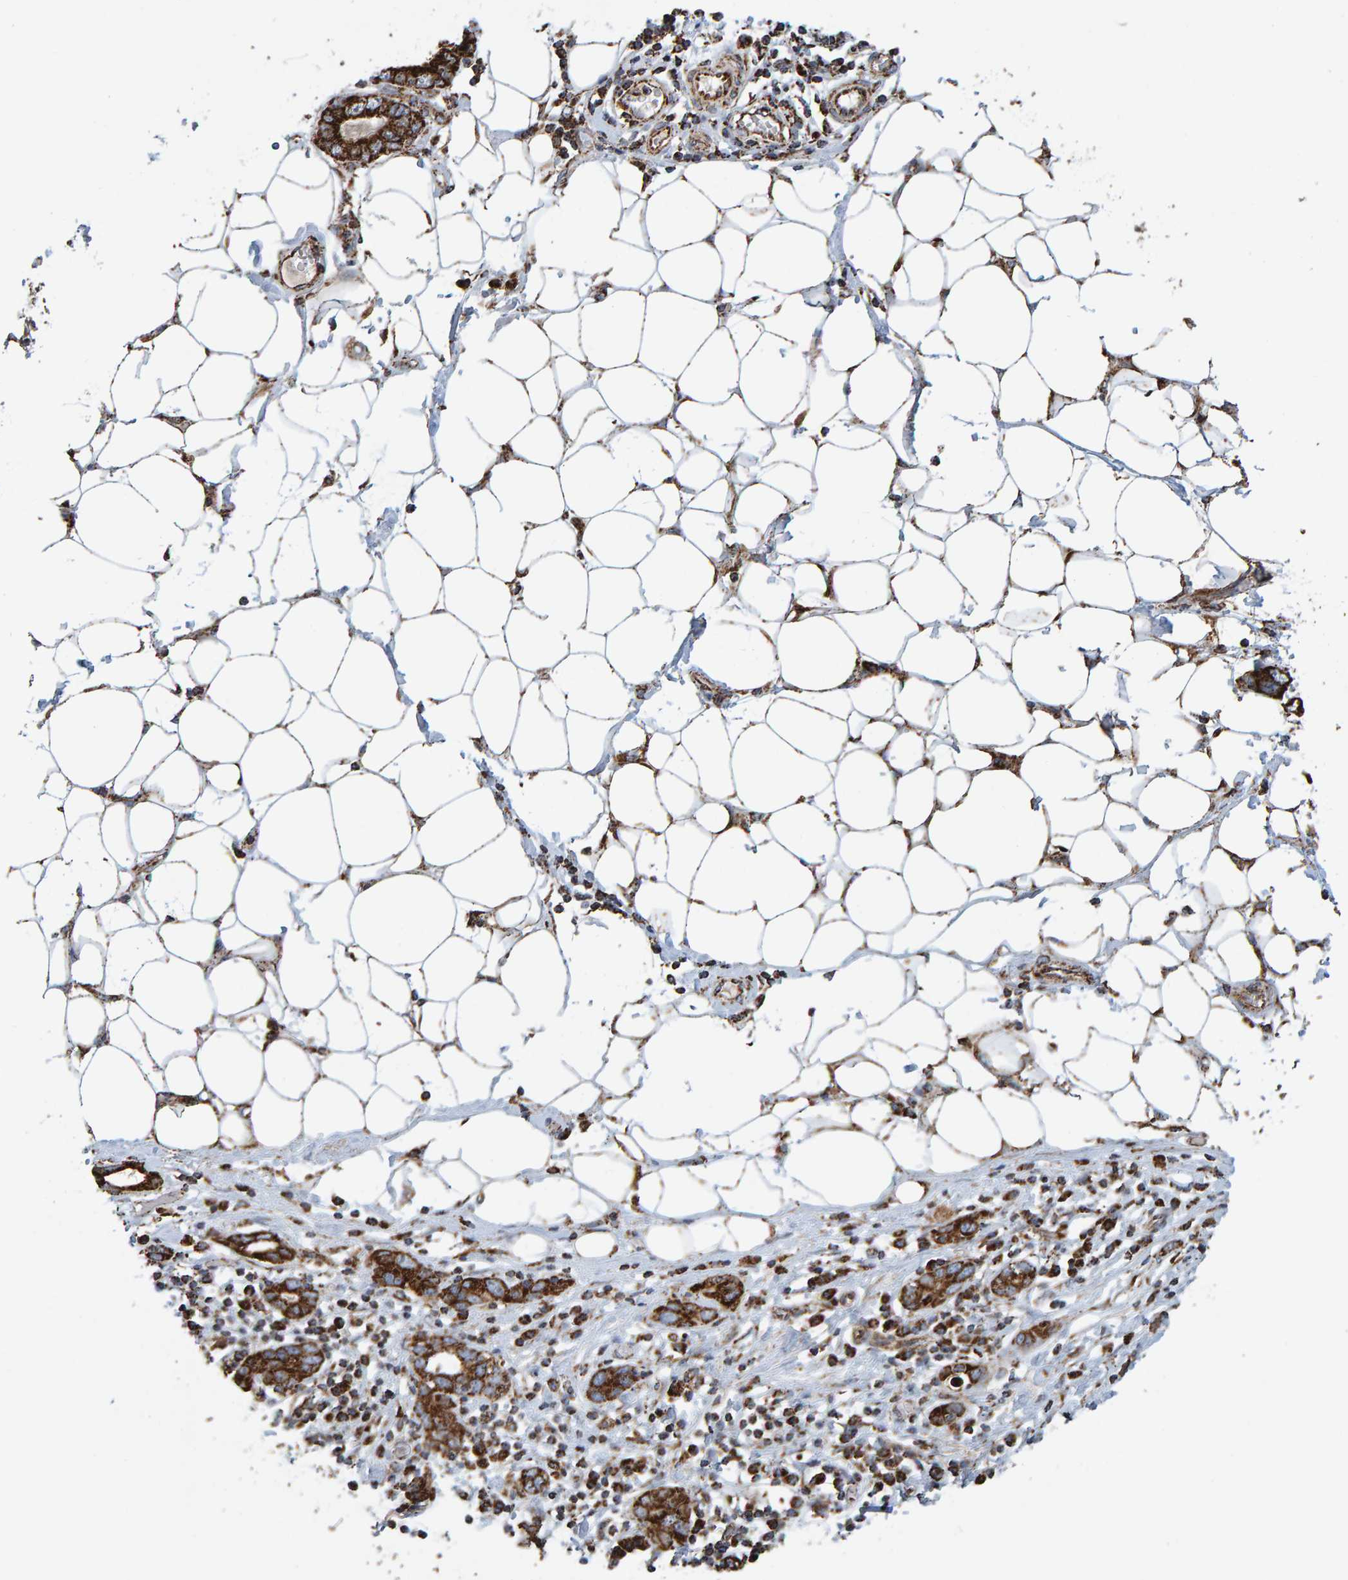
{"staining": {"intensity": "strong", "quantity": ">75%", "location": "cytoplasmic/membranous"}, "tissue": "stomach cancer", "cell_type": "Tumor cells", "image_type": "cancer", "snomed": [{"axis": "morphology", "description": "Adenocarcinoma, NOS"}, {"axis": "topography", "description": "Stomach, lower"}], "caption": "Human stomach cancer (adenocarcinoma) stained for a protein (brown) reveals strong cytoplasmic/membranous positive staining in about >75% of tumor cells.", "gene": "MRPL45", "patient": {"sex": "female", "age": 93}}